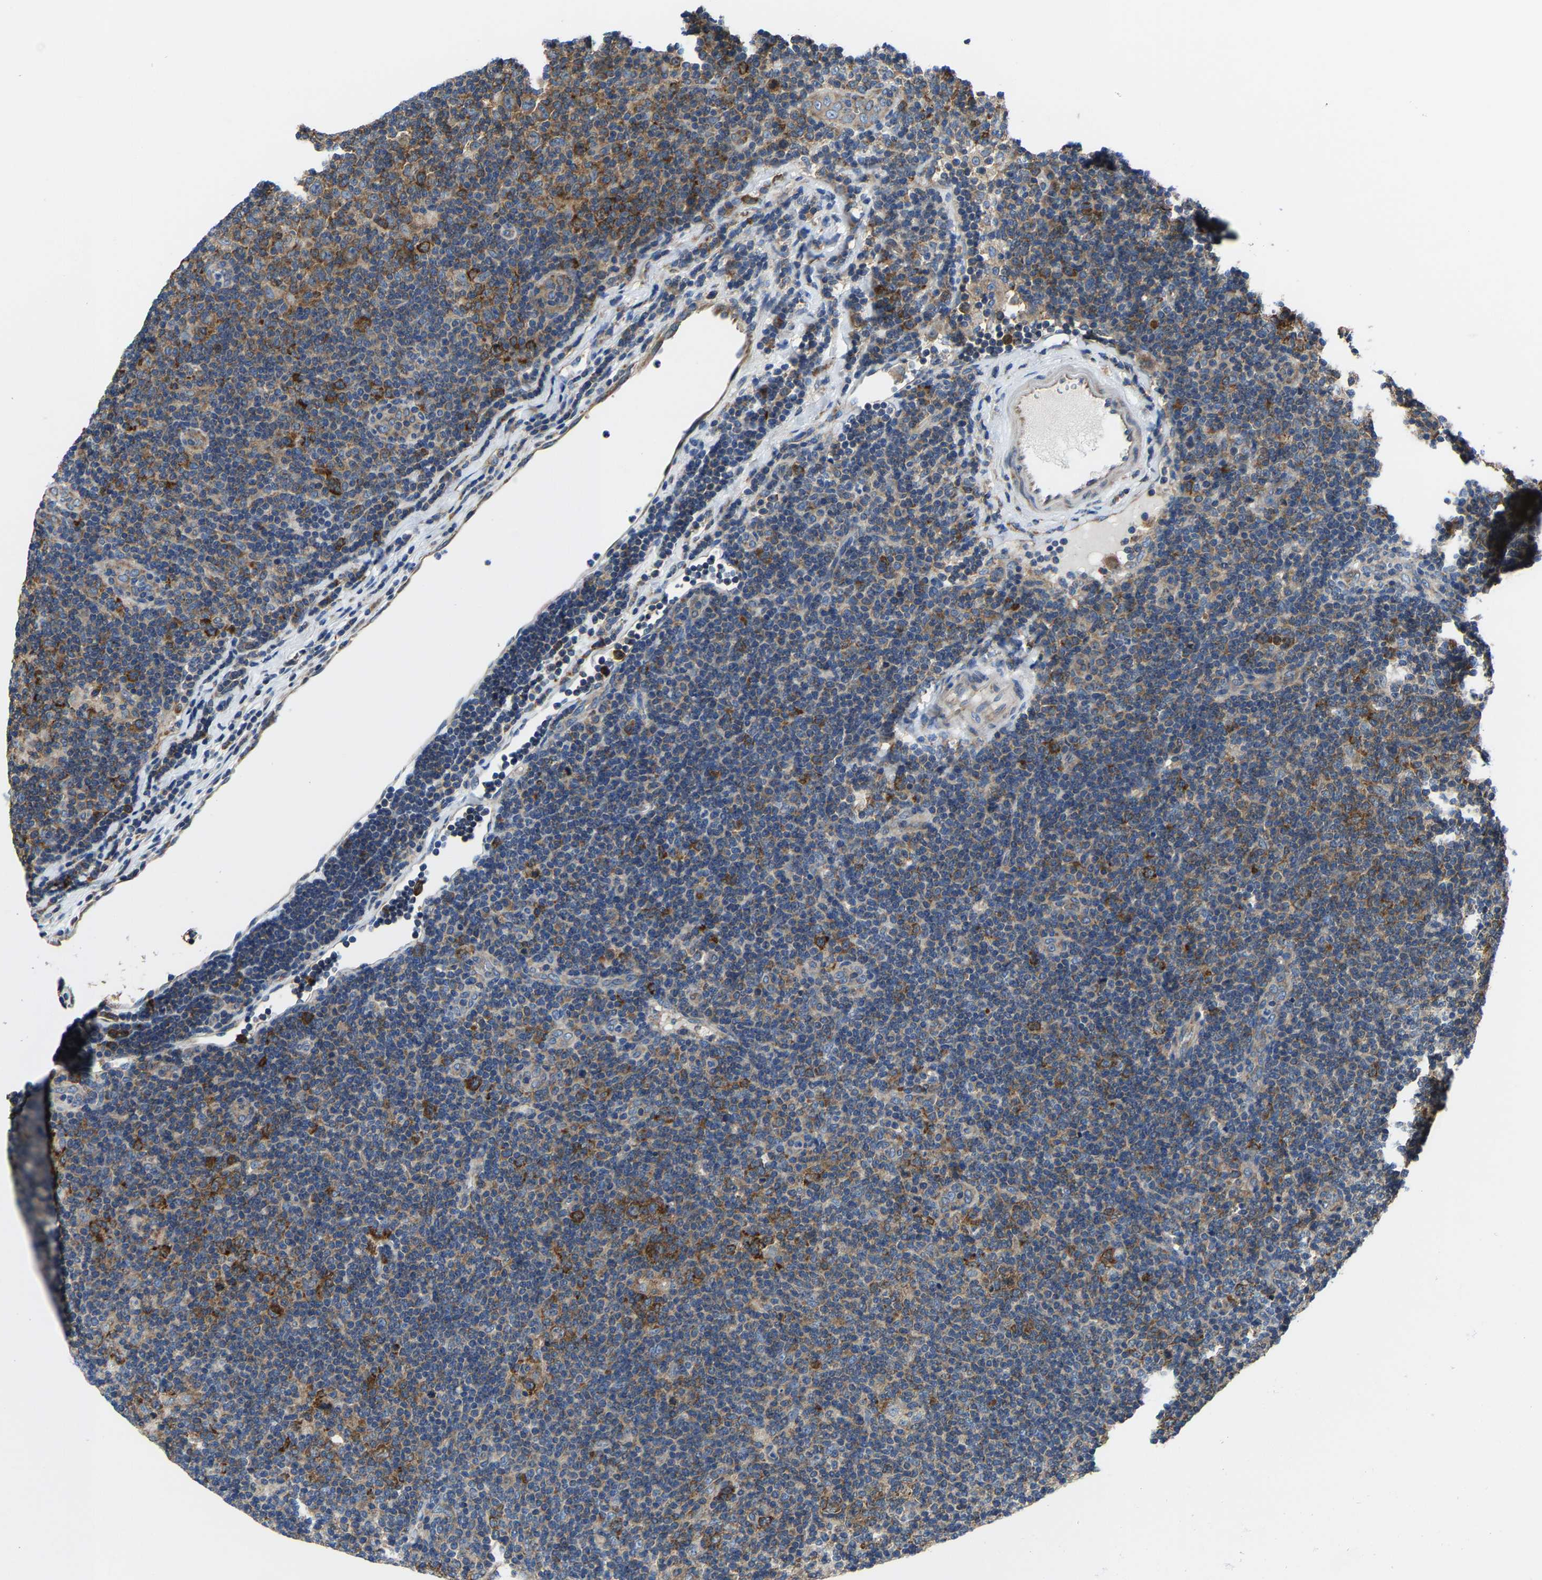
{"staining": {"intensity": "moderate", "quantity": ">75%", "location": "cytoplasmic/membranous"}, "tissue": "lymphoma", "cell_type": "Tumor cells", "image_type": "cancer", "snomed": [{"axis": "morphology", "description": "Hodgkin's disease, NOS"}, {"axis": "topography", "description": "Lymph node"}], "caption": "Approximately >75% of tumor cells in Hodgkin's disease display moderate cytoplasmic/membranous protein positivity as visualized by brown immunohistochemical staining.", "gene": "G3BP2", "patient": {"sex": "female", "age": 57}}